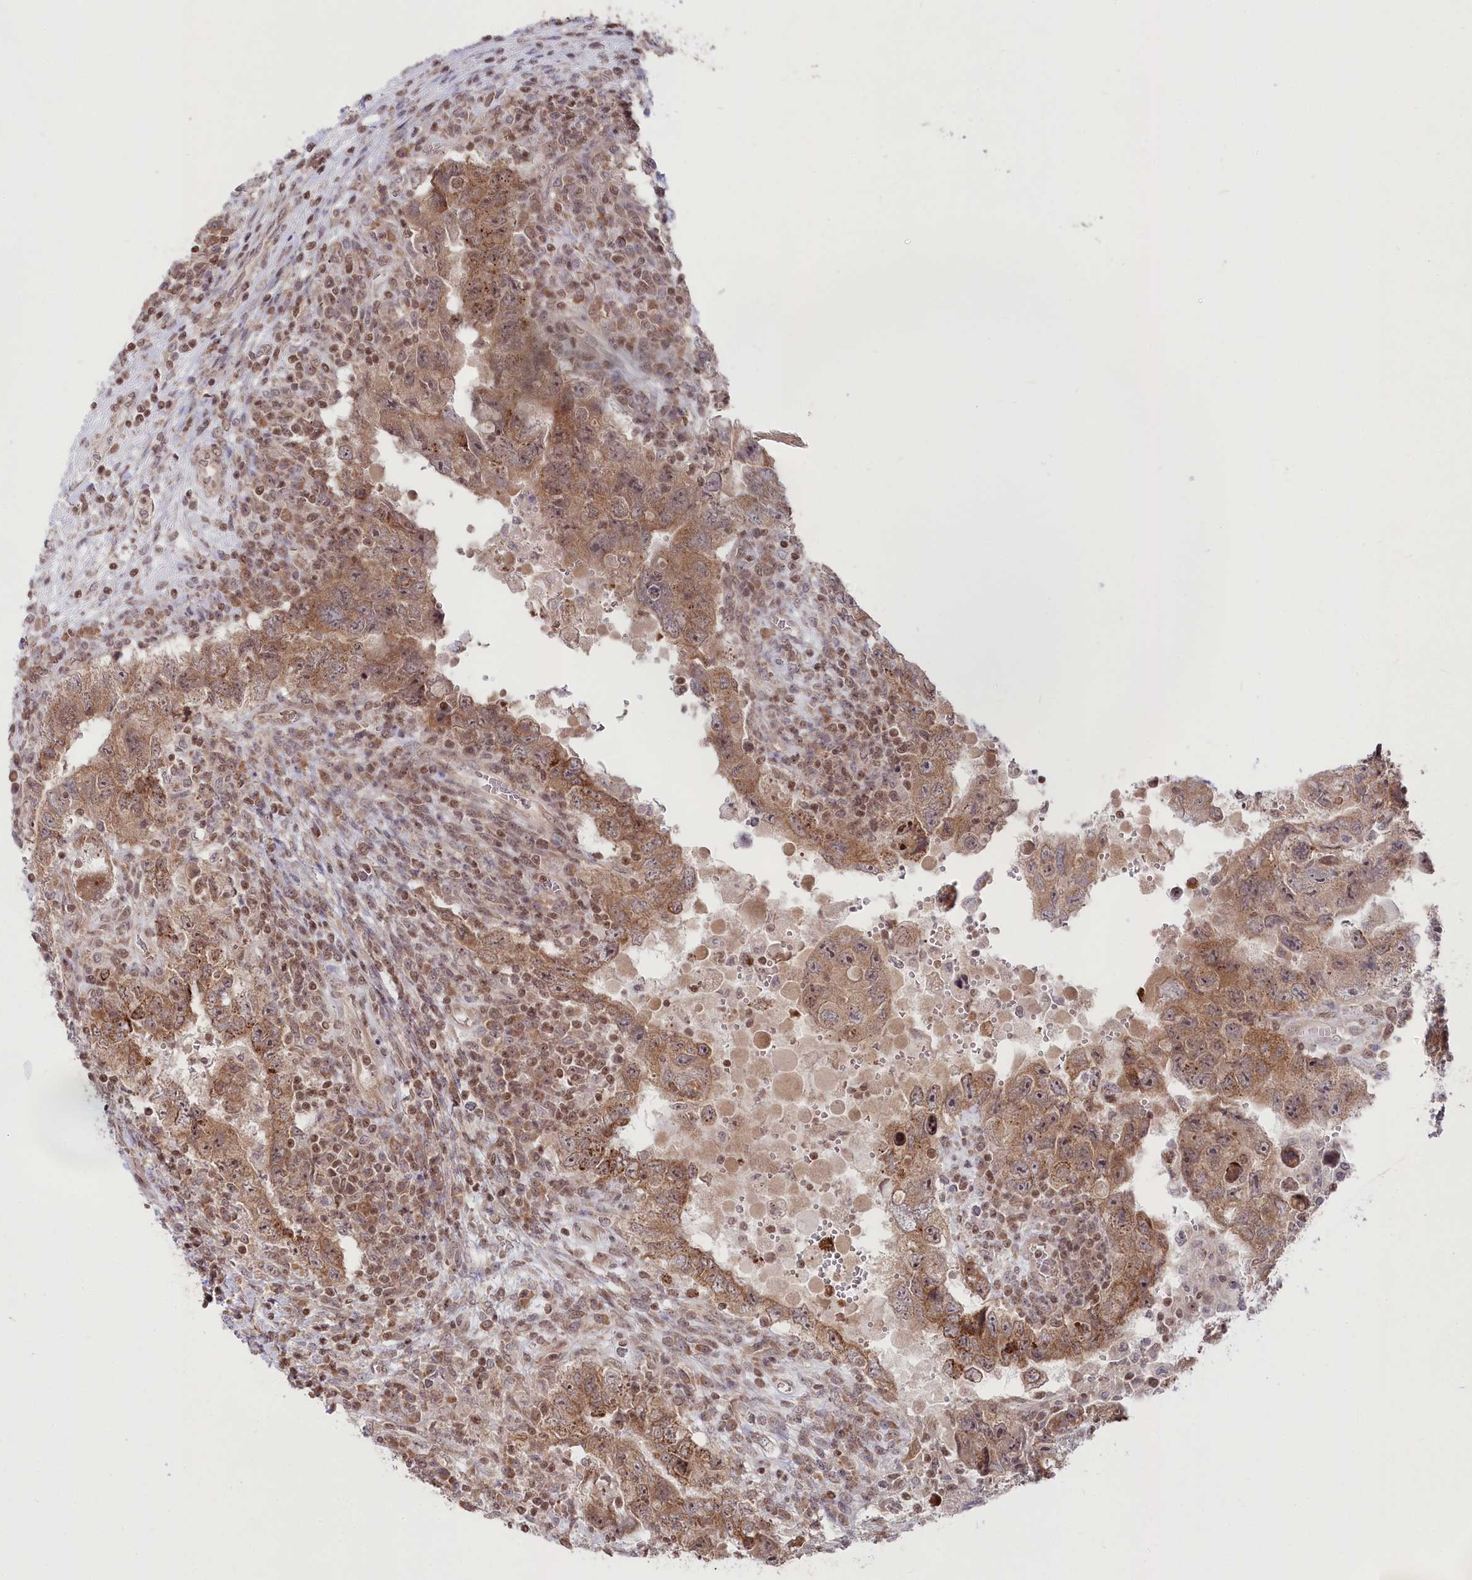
{"staining": {"intensity": "moderate", "quantity": ">75%", "location": "cytoplasmic/membranous"}, "tissue": "testis cancer", "cell_type": "Tumor cells", "image_type": "cancer", "snomed": [{"axis": "morphology", "description": "Carcinoma, Embryonal, NOS"}, {"axis": "topography", "description": "Testis"}], "caption": "Testis embryonal carcinoma stained for a protein shows moderate cytoplasmic/membranous positivity in tumor cells.", "gene": "CGGBP1", "patient": {"sex": "male", "age": 26}}